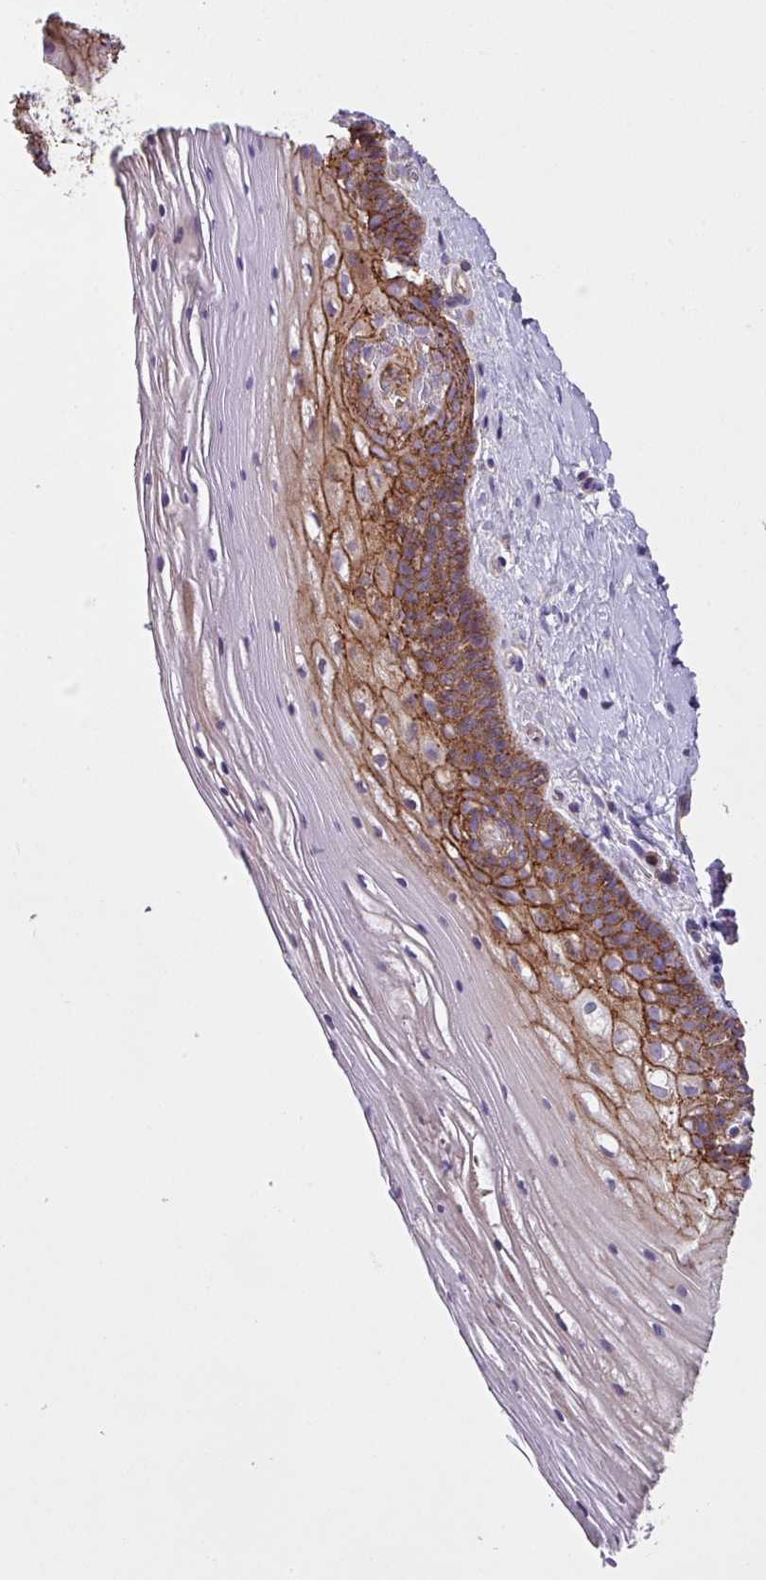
{"staining": {"intensity": "moderate", "quantity": ">75%", "location": "cytoplasmic/membranous"}, "tissue": "cervix", "cell_type": "Glandular cells", "image_type": "normal", "snomed": [{"axis": "morphology", "description": "Normal tissue, NOS"}, {"axis": "topography", "description": "Cervix"}], "caption": "Immunohistochemistry (IHC) of benign human cervix demonstrates medium levels of moderate cytoplasmic/membranous staining in approximately >75% of glandular cells.", "gene": "RIC1", "patient": {"sex": "female", "age": 36}}